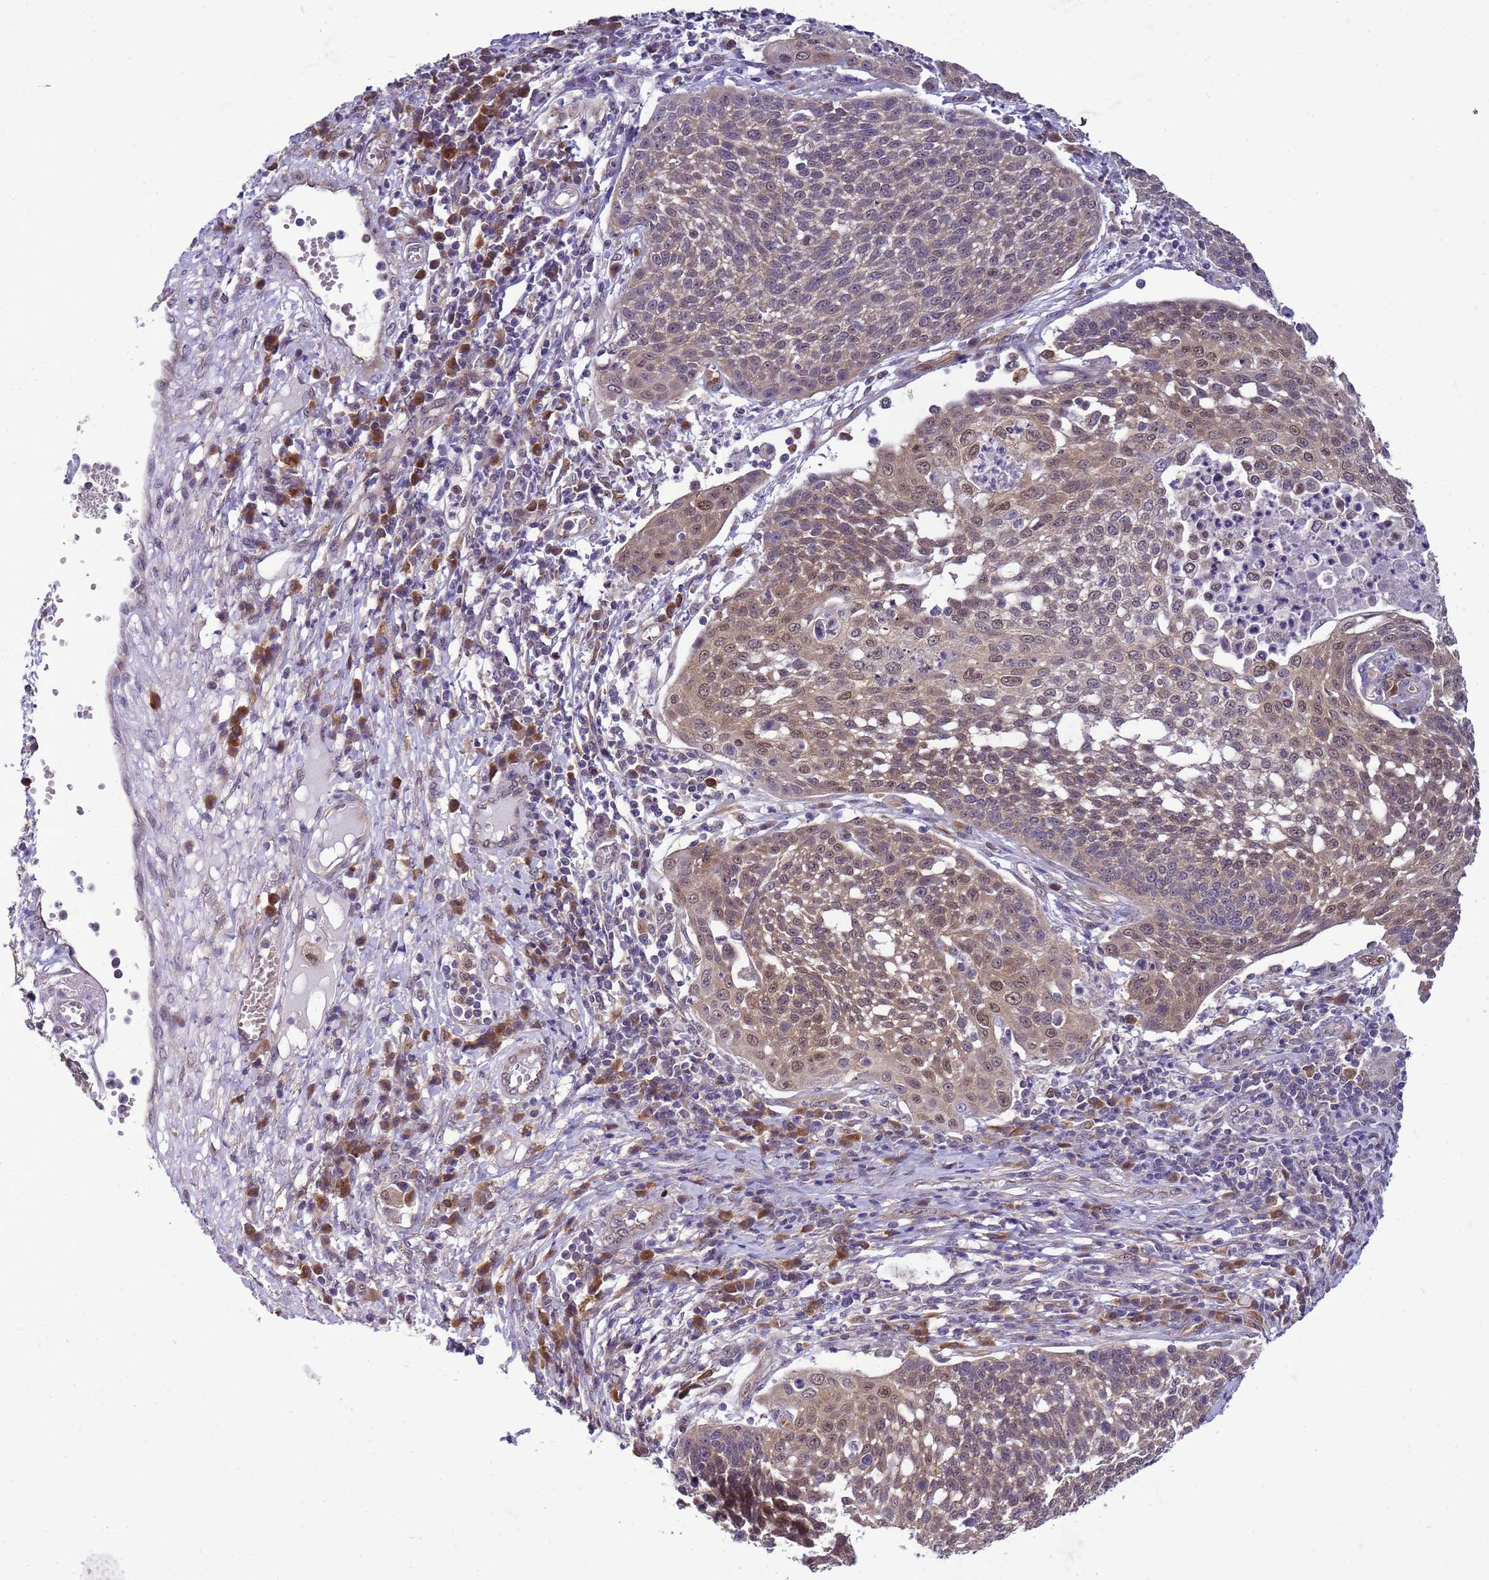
{"staining": {"intensity": "moderate", "quantity": "25%-75%", "location": "nuclear"}, "tissue": "cervical cancer", "cell_type": "Tumor cells", "image_type": "cancer", "snomed": [{"axis": "morphology", "description": "Squamous cell carcinoma, NOS"}, {"axis": "topography", "description": "Cervix"}], "caption": "About 25%-75% of tumor cells in cervical cancer reveal moderate nuclear protein staining as visualized by brown immunohistochemical staining.", "gene": "DDI2", "patient": {"sex": "female", "age": 34}}